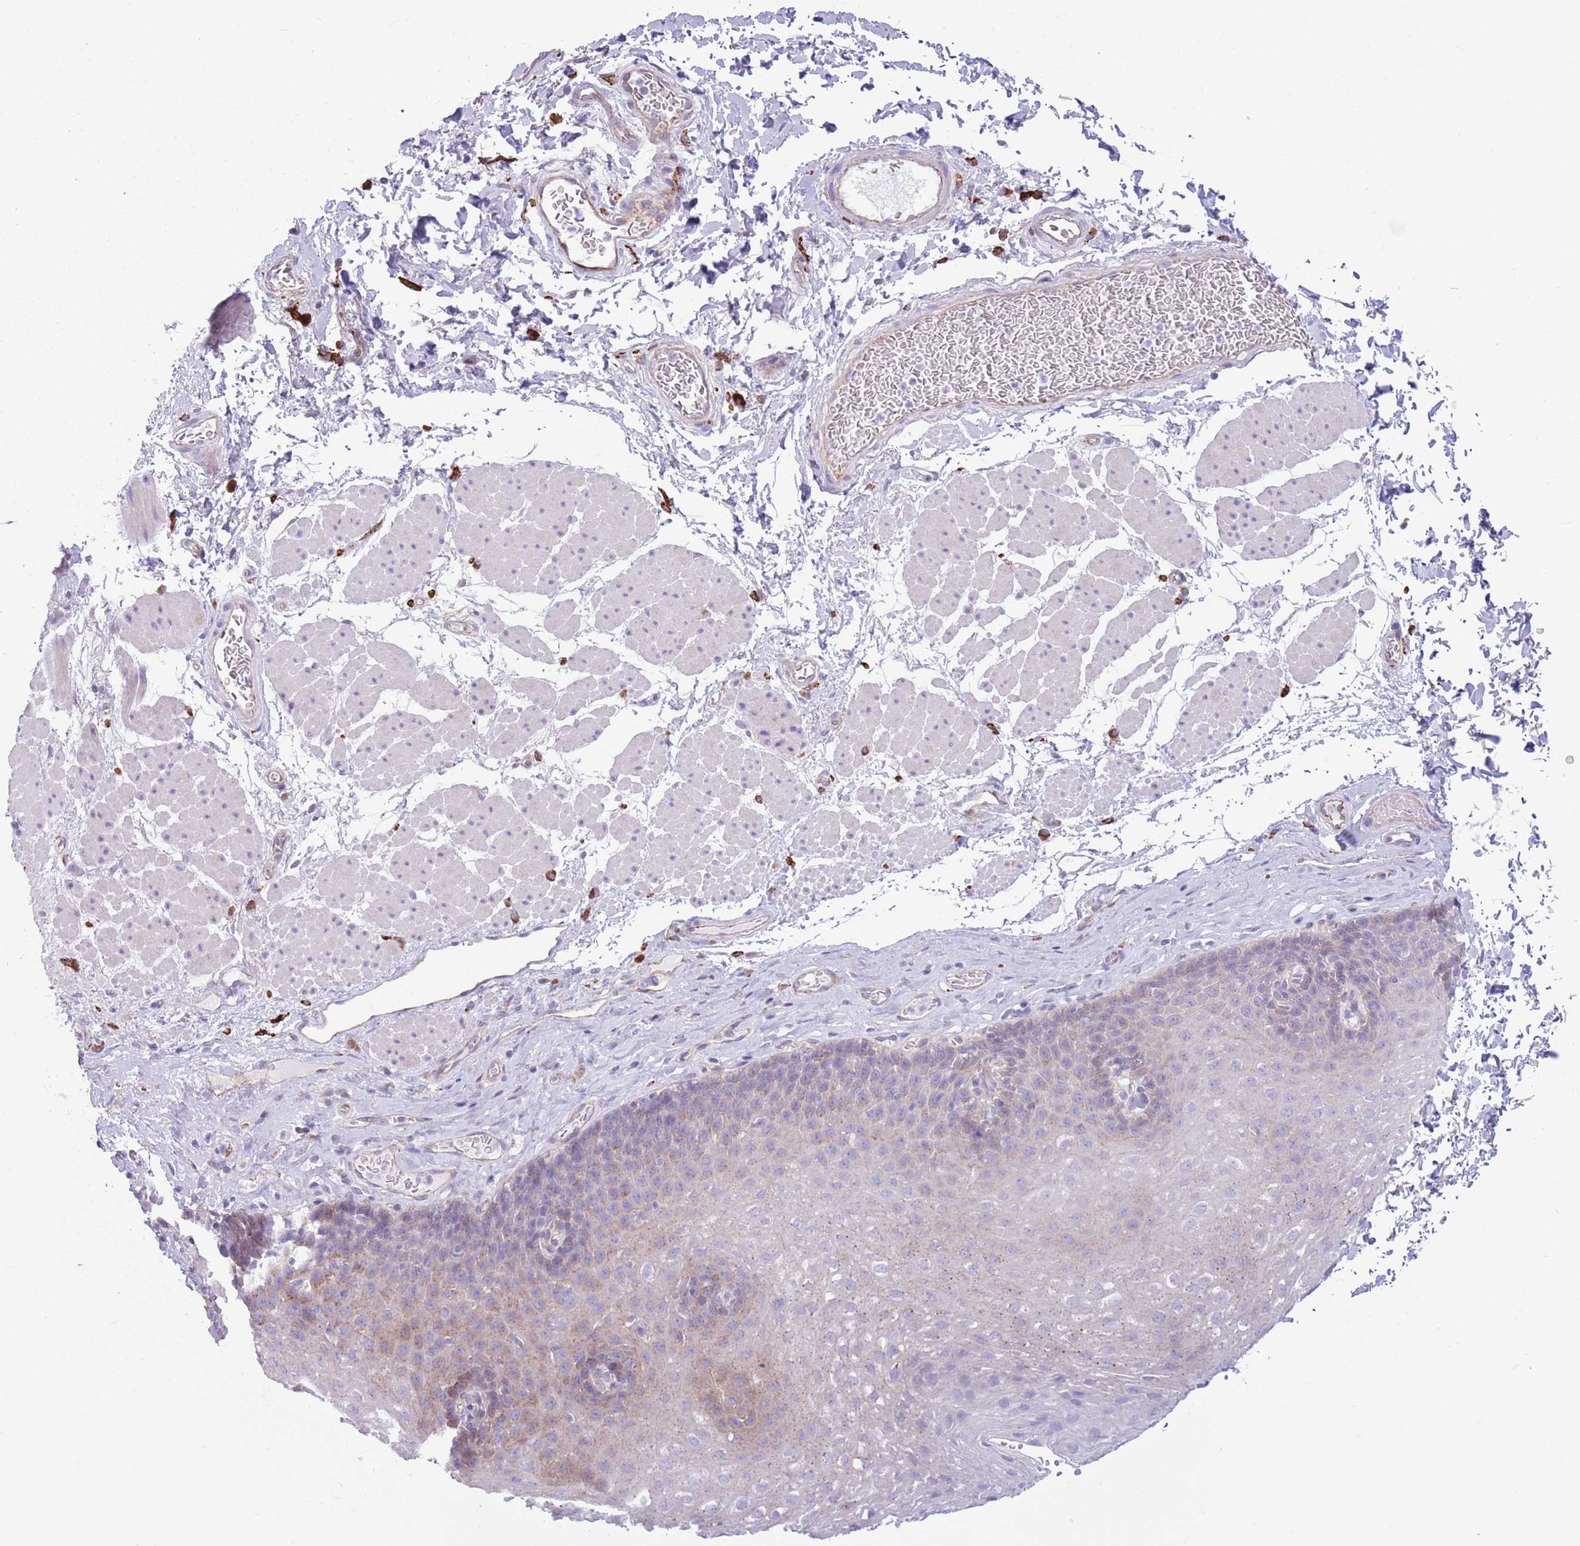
{"staining": {"intensity": "moderate", "quantity": "<25%", "location": "cytoplasmic/membranous"}, "tissue": "esophagus", "cell_type": "Squamous epithelial cells", "image_type": "normal", "snomed": [{"axis": "morphology", "description": "Normal tissue, NOS"}, {"axis": "topography", "description": "Esophagus"}], "caption": "IHC photomicrograph of unremarkable human esophagus stained for a protein (brown), which reveals low levels of moderate cytoplasmic/membranous staining in about <25% of squamous epithelial cells.", "gene": "SNX6", "patient": {"sex": "female", "age": 66}}